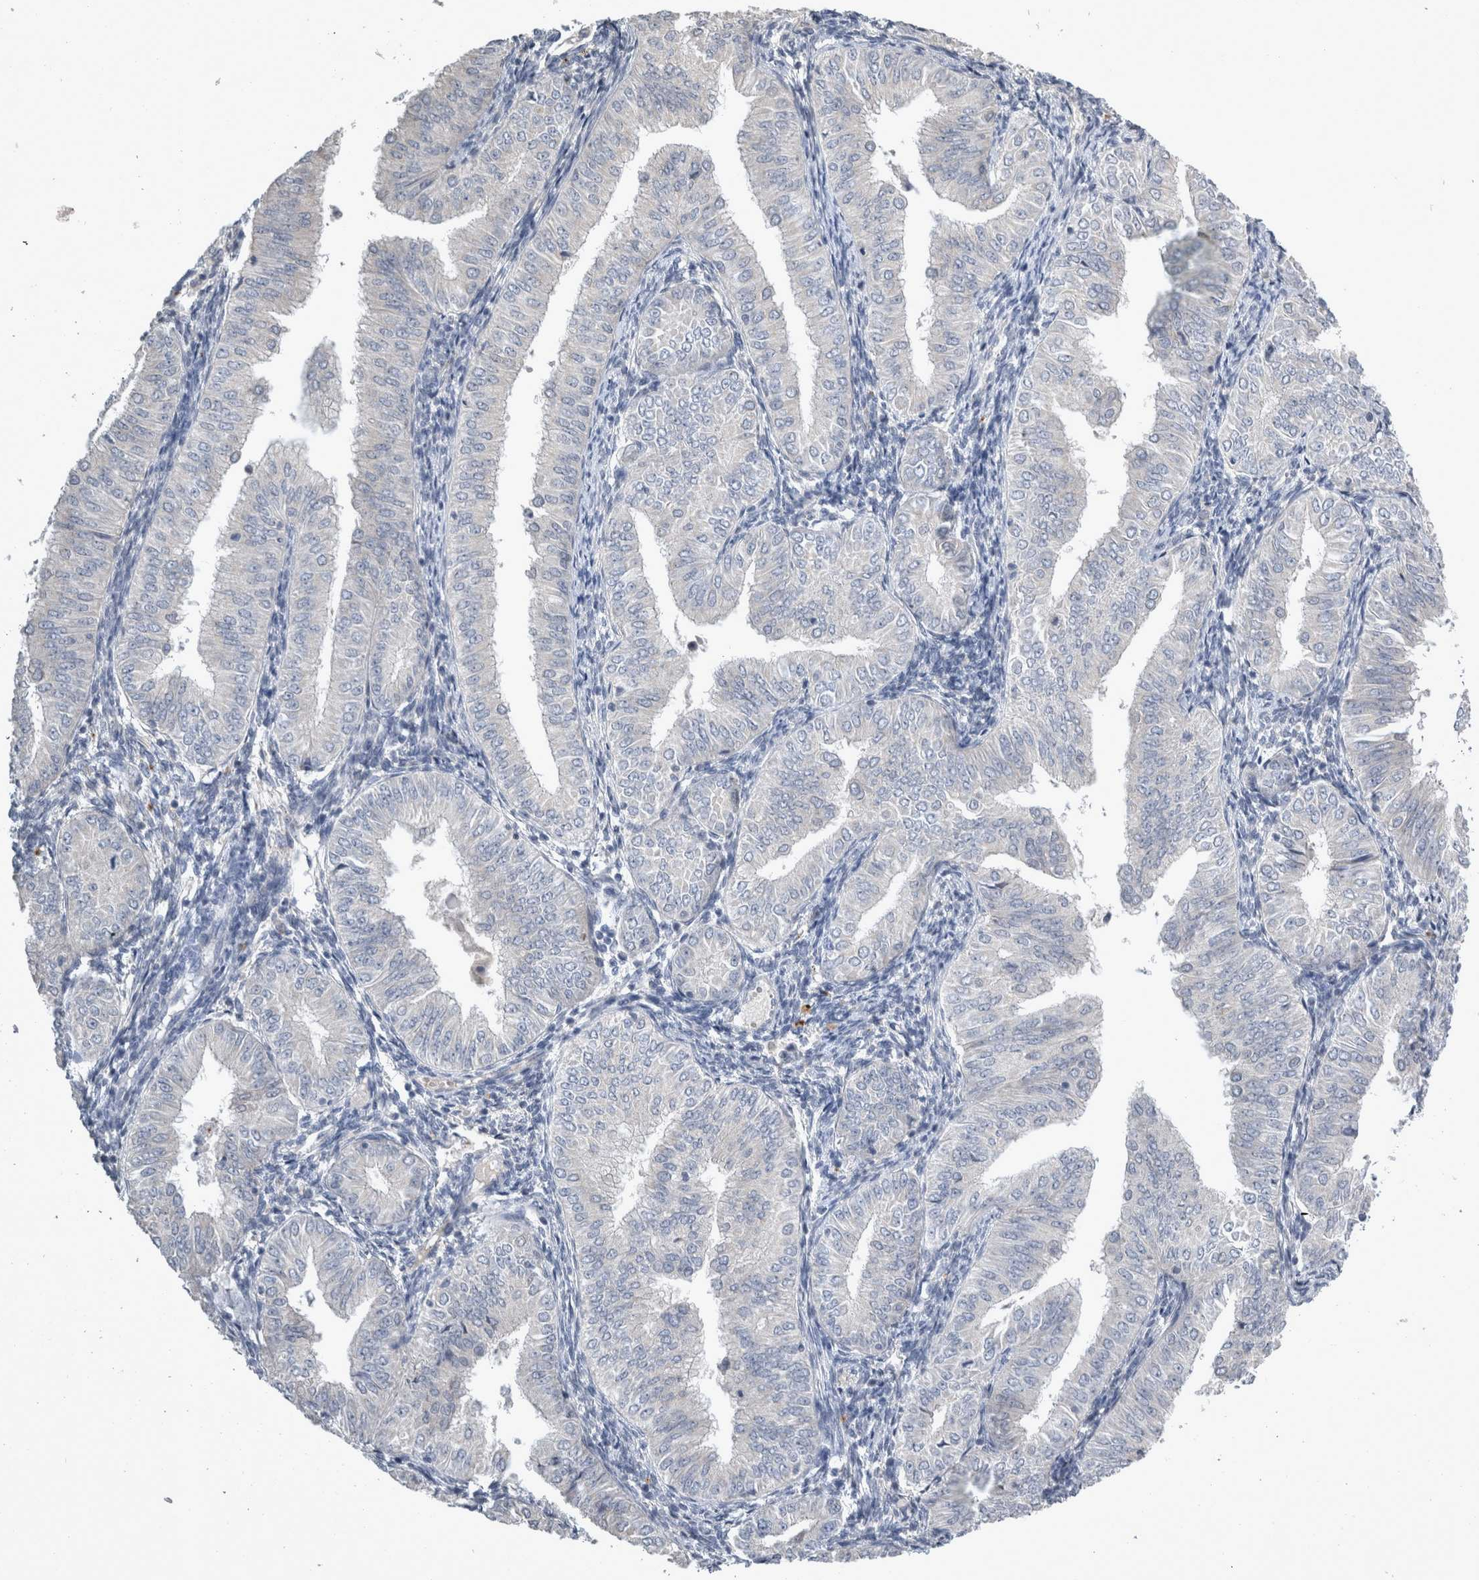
{"staining": {"intensity": "negative", "quantity": "none", "location": "none"}, "tissue": "endometrial cancer", "cell_type": "Tumor cells", "image_type": "cancer", "snomed": [{"axis": "morphology", "description": "Normal tissue, NOS"}, {"axis": "morphology", "description": "Adenocarcinoma, NOS"}, {"axis": "topography", "description": "Endometrium"}], "caption": "DAB immunohistochemical staining of human endometrial cancer (adenocarcinoma) demonstrates no significant expression in tumor cells. Brightfield microscopy of immunohistochemistry stained with DAB (3,3'-diaminobenzidine) (brown) and hematoxylin (blue), captured at high magnification.", "gene": "SLC22A11", "patient": {"sex": "female", "age": 53}}